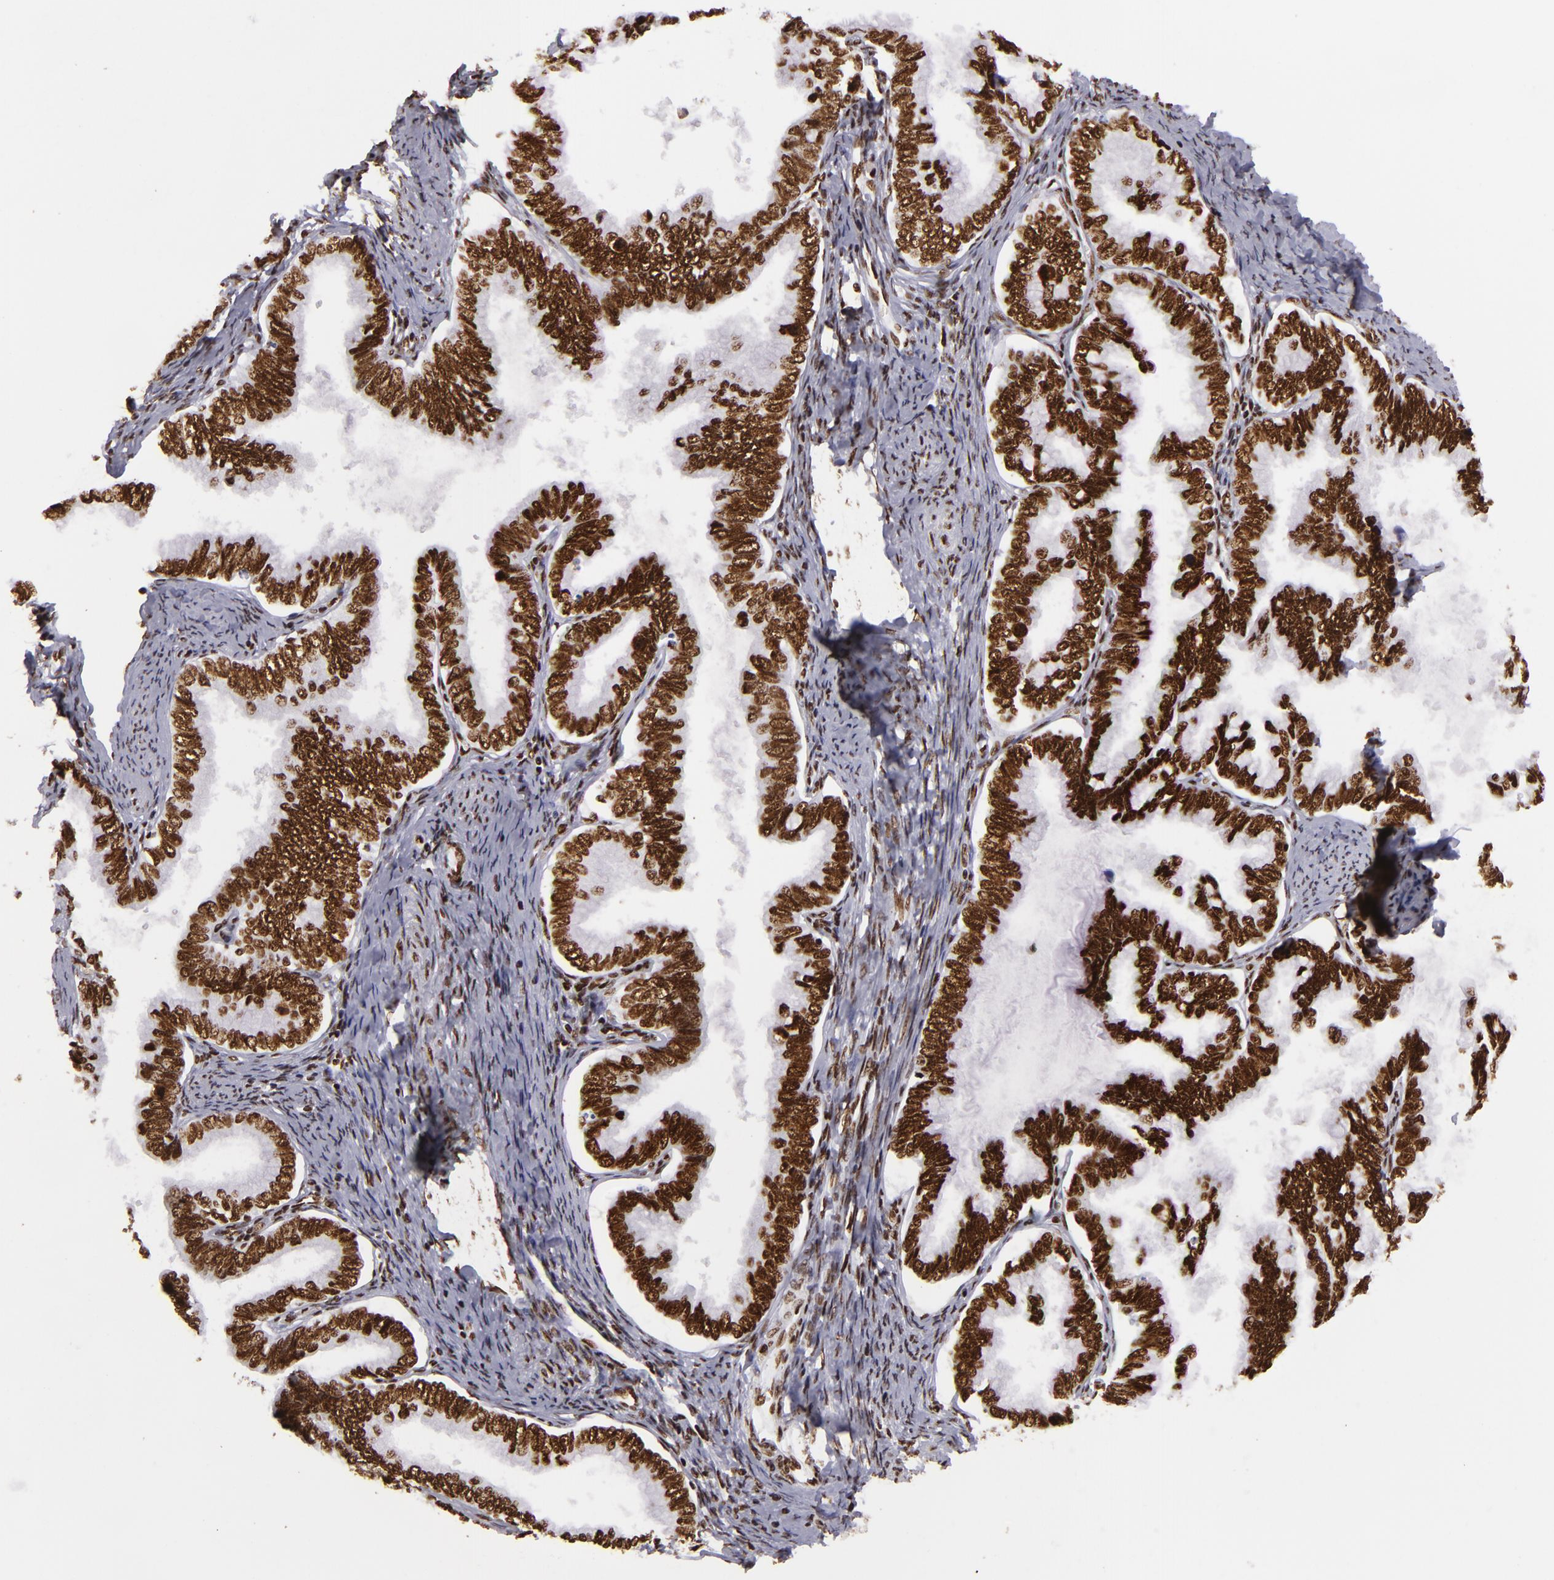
{"staining": {"intensity": "strong", "quantity": ">75%", "location": "nuclear"}, "tissue": "cervical cancer", "cell_type": "Tumor cells", "image_type": "cancer", "snomed": [{"axis": "morphology", "description": "Adenocarcinoma, NOS"}, {"axis": "topography", "description": "Cervix"}], "caption": "Brown immunohistochemical staining in cervical cancer exhibits strong nuclear positivity in approximately >75% of tumor cells.", "gene": "SAFB", "patient": {"sex": "female", "age": 49}}